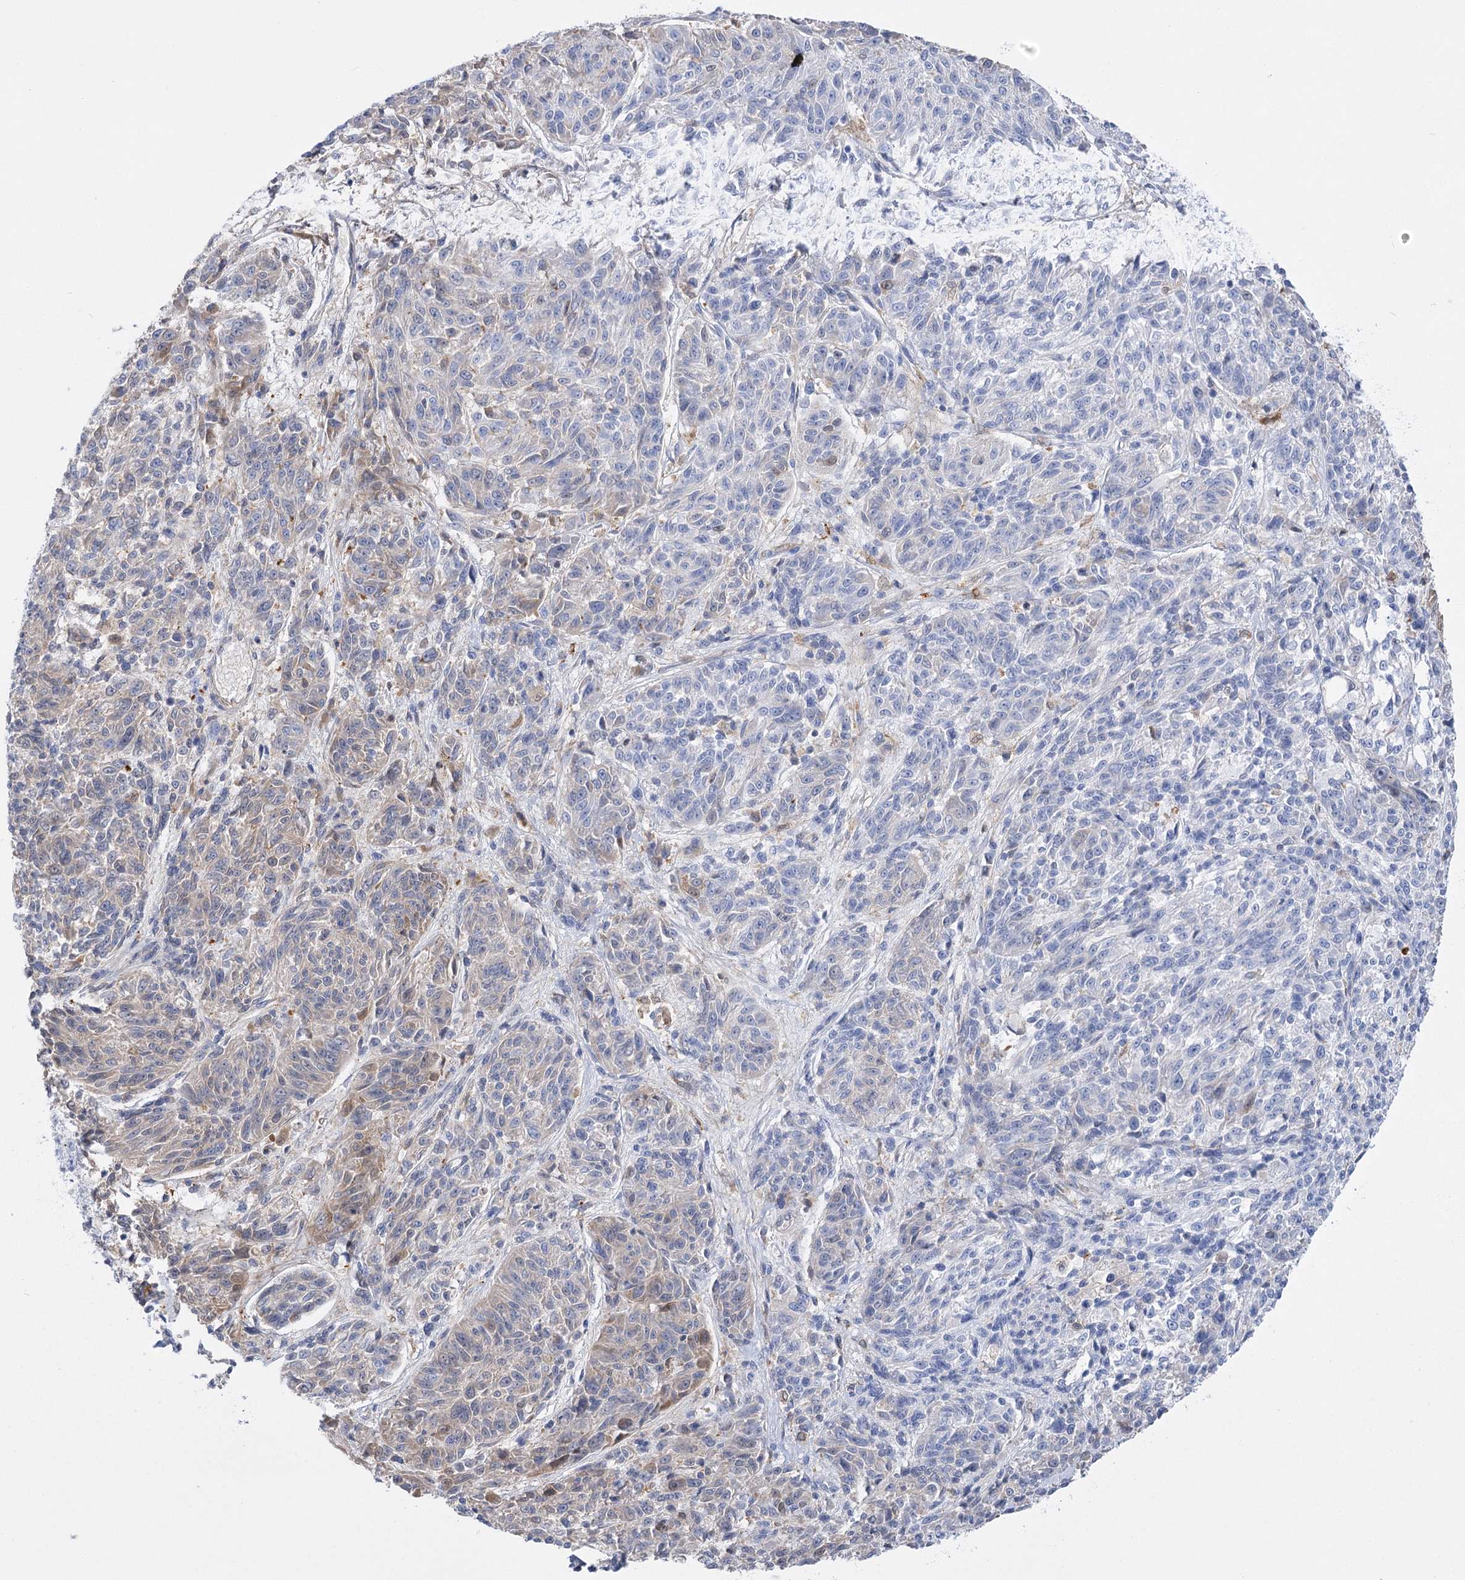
{"staining": {"intensity": "weak", "quantity": "25%-75%", "location": "cytoplasmic/membranous"}, "tissue": "melanoma", "cell_type": "Tumor cells", "image_type": "cancer", "snomed": [{"axis": "morphology", "description": "Malignant melanoma, NOS"}, {"axis": "topography", "description": "Skin"}], "caption": "This image reveals malignant melanoma stained with immunohistochemistry (IHC) to label a protein in brown. The cytoplasmic/membranous of tumor cells show weak positivity for the protein. Nuclei are counter-stained blue.", "gene": "PCDHA1", "patient": {"sex": "male", "age": 53}}